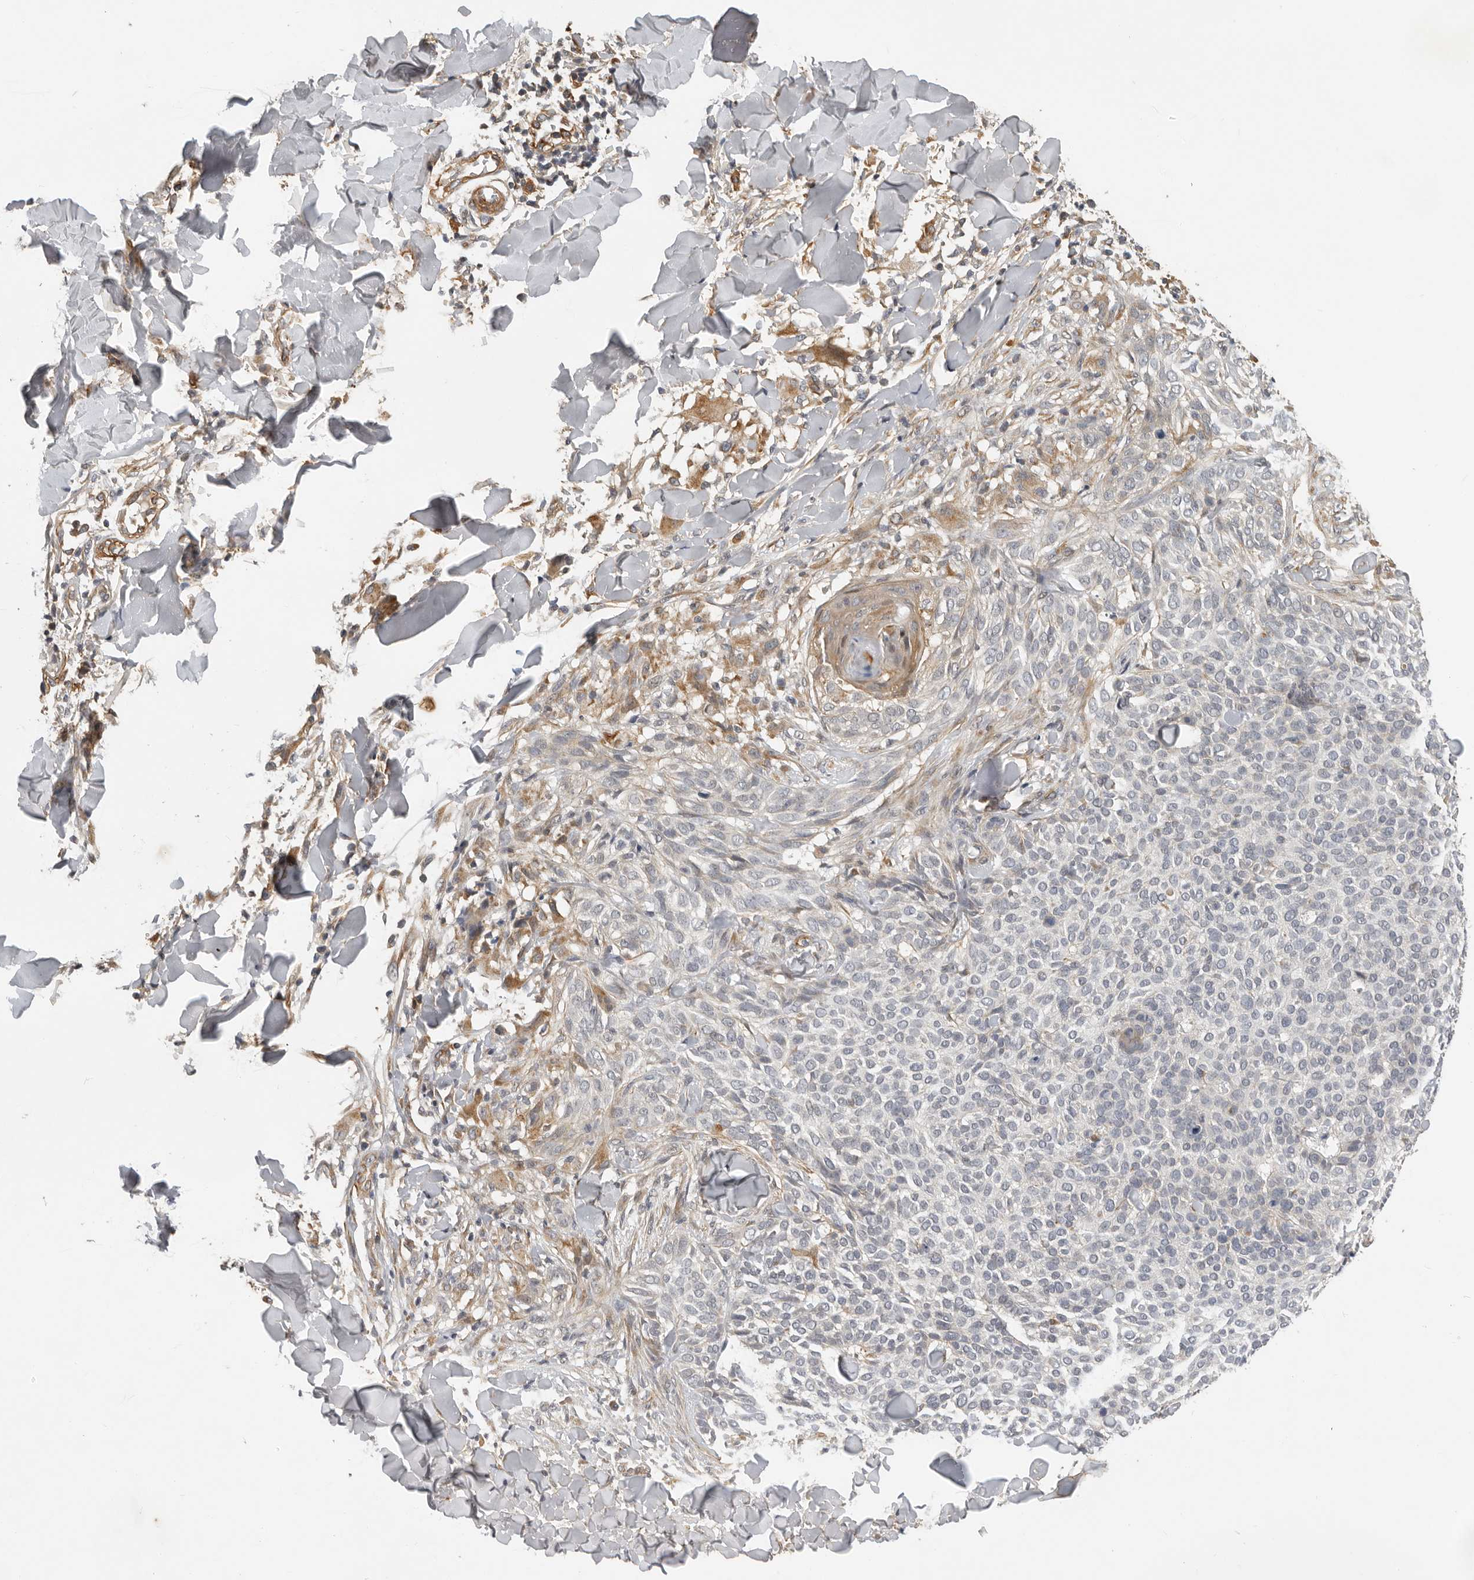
{"staining": {"intensity": "moderate", "quantity": "<25%", "location": "cytoplasmic/membranous"}, "tissue": "skin cancer", "cell_type": "Tumor cells", "image_type": "cancer", "snomed": [{"axis": "morphology", "description": "Normal tissue, NOS"}, {"axis": "morphology", "description": "Basal cell carcinoma"}, {"axis": "topography", "description": "Skin"}], "caption": "Immunohistochemical staining of skin cancer demonstrates low levels of moderate cytoplasmic/membranous positivity in approximately <25% of tumor cells.", "gene": "RNF157", "patient": {"sex": "male", "age": 67}}